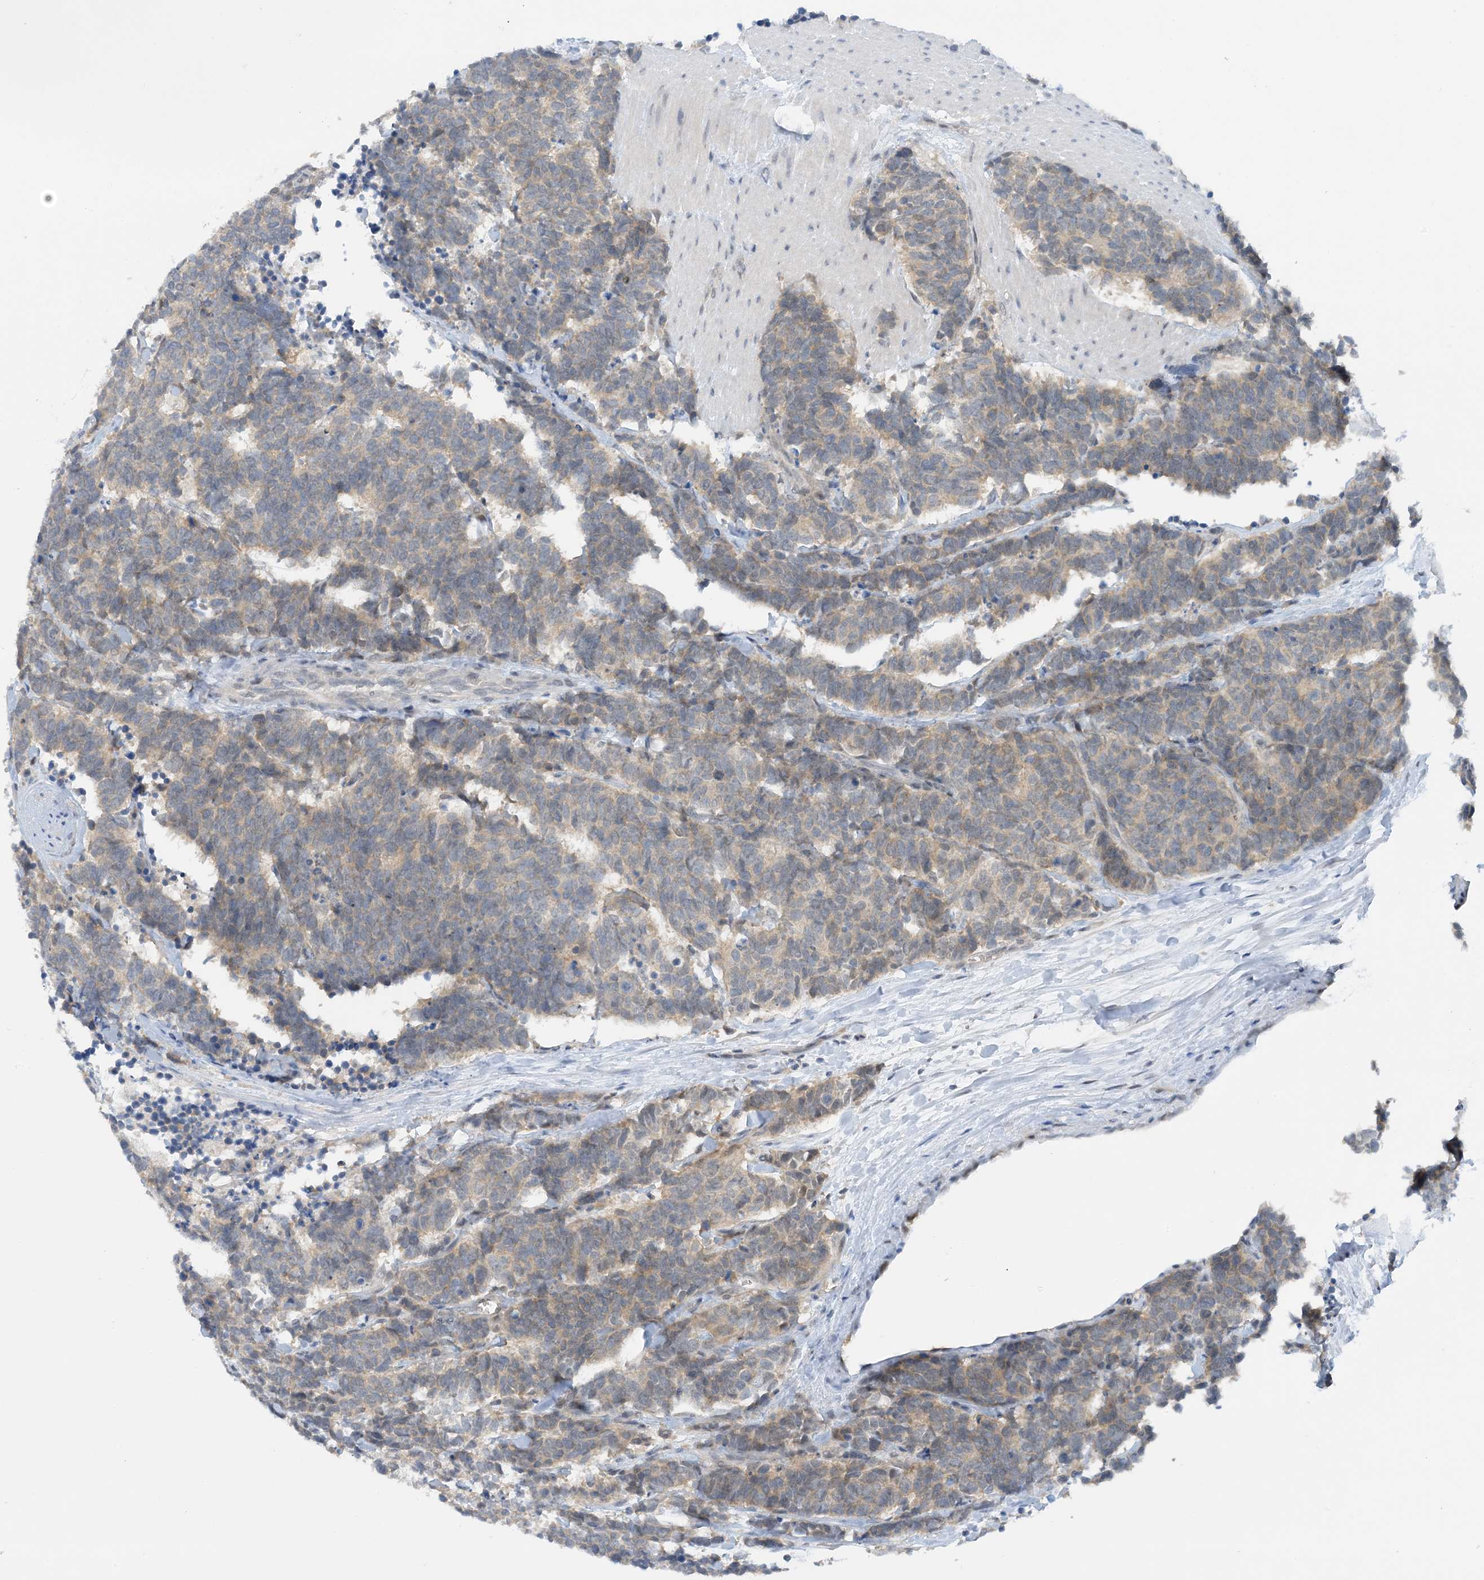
{"staining": {"intensity": "weak", "quantity": "25%-75%", "location": "cytoplasmic/membranous"}, "tissue": "carcinoid", "cell_type": "Tumor cells", "image_type": "cancer", "snomed": [{"axis": "morphology", "description": "Carcinoma, NOS"}, {"axis": "morphology", "description": "Carcinoid, malignant, NOS"}, {"axis": "topography", "description": "Urinary bladder"}], "caption": "A low amount of weak cytoplasmic/membranous staining is present in about 25%-75% of tumor cells in carcinoid (malignant) tissue. Nuclei are stained in blue.", "gene": "UBE2E1", "patient": {"sex": "male", "age": 57}}